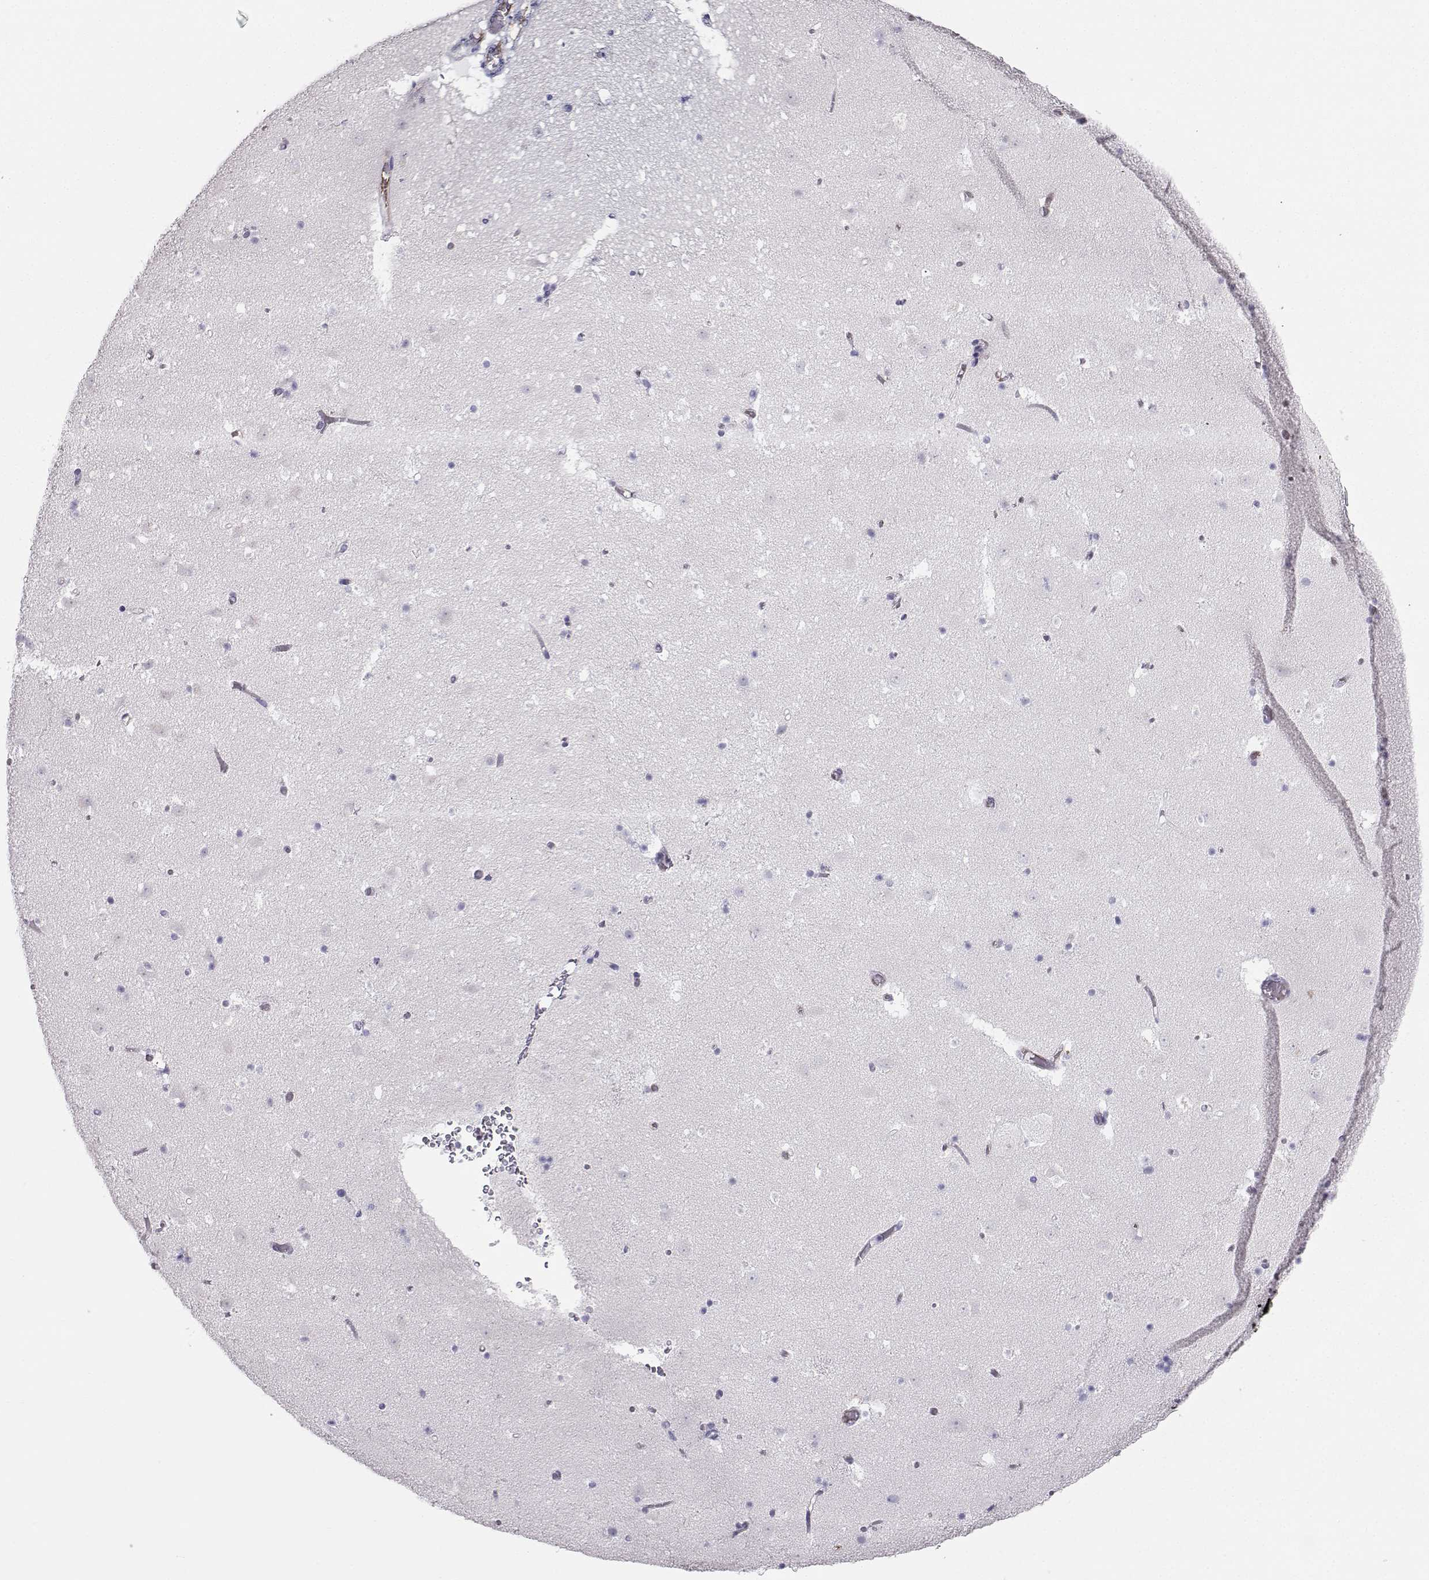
{"staining": {"intensity": "negative", "quantity": "none", "location": "none"}, "tissue": "caudate", "cell_type": "Glial cells", "image_type": "normal", "snomed": [{"axis": "morphology", "description": "Normal tissue, NOS"}, {"axis": "topography", "description": "Lateral ventricle wall"}], "caption": "DAB (3,3'-diaminobenzidine) immunohistochemical staining of unremarkable caudate exhibits no significant expression in glial cells. Nuclei are stained in blue.", "gene": "IQCD", "patient": {"sex": "female", "age": 42}}